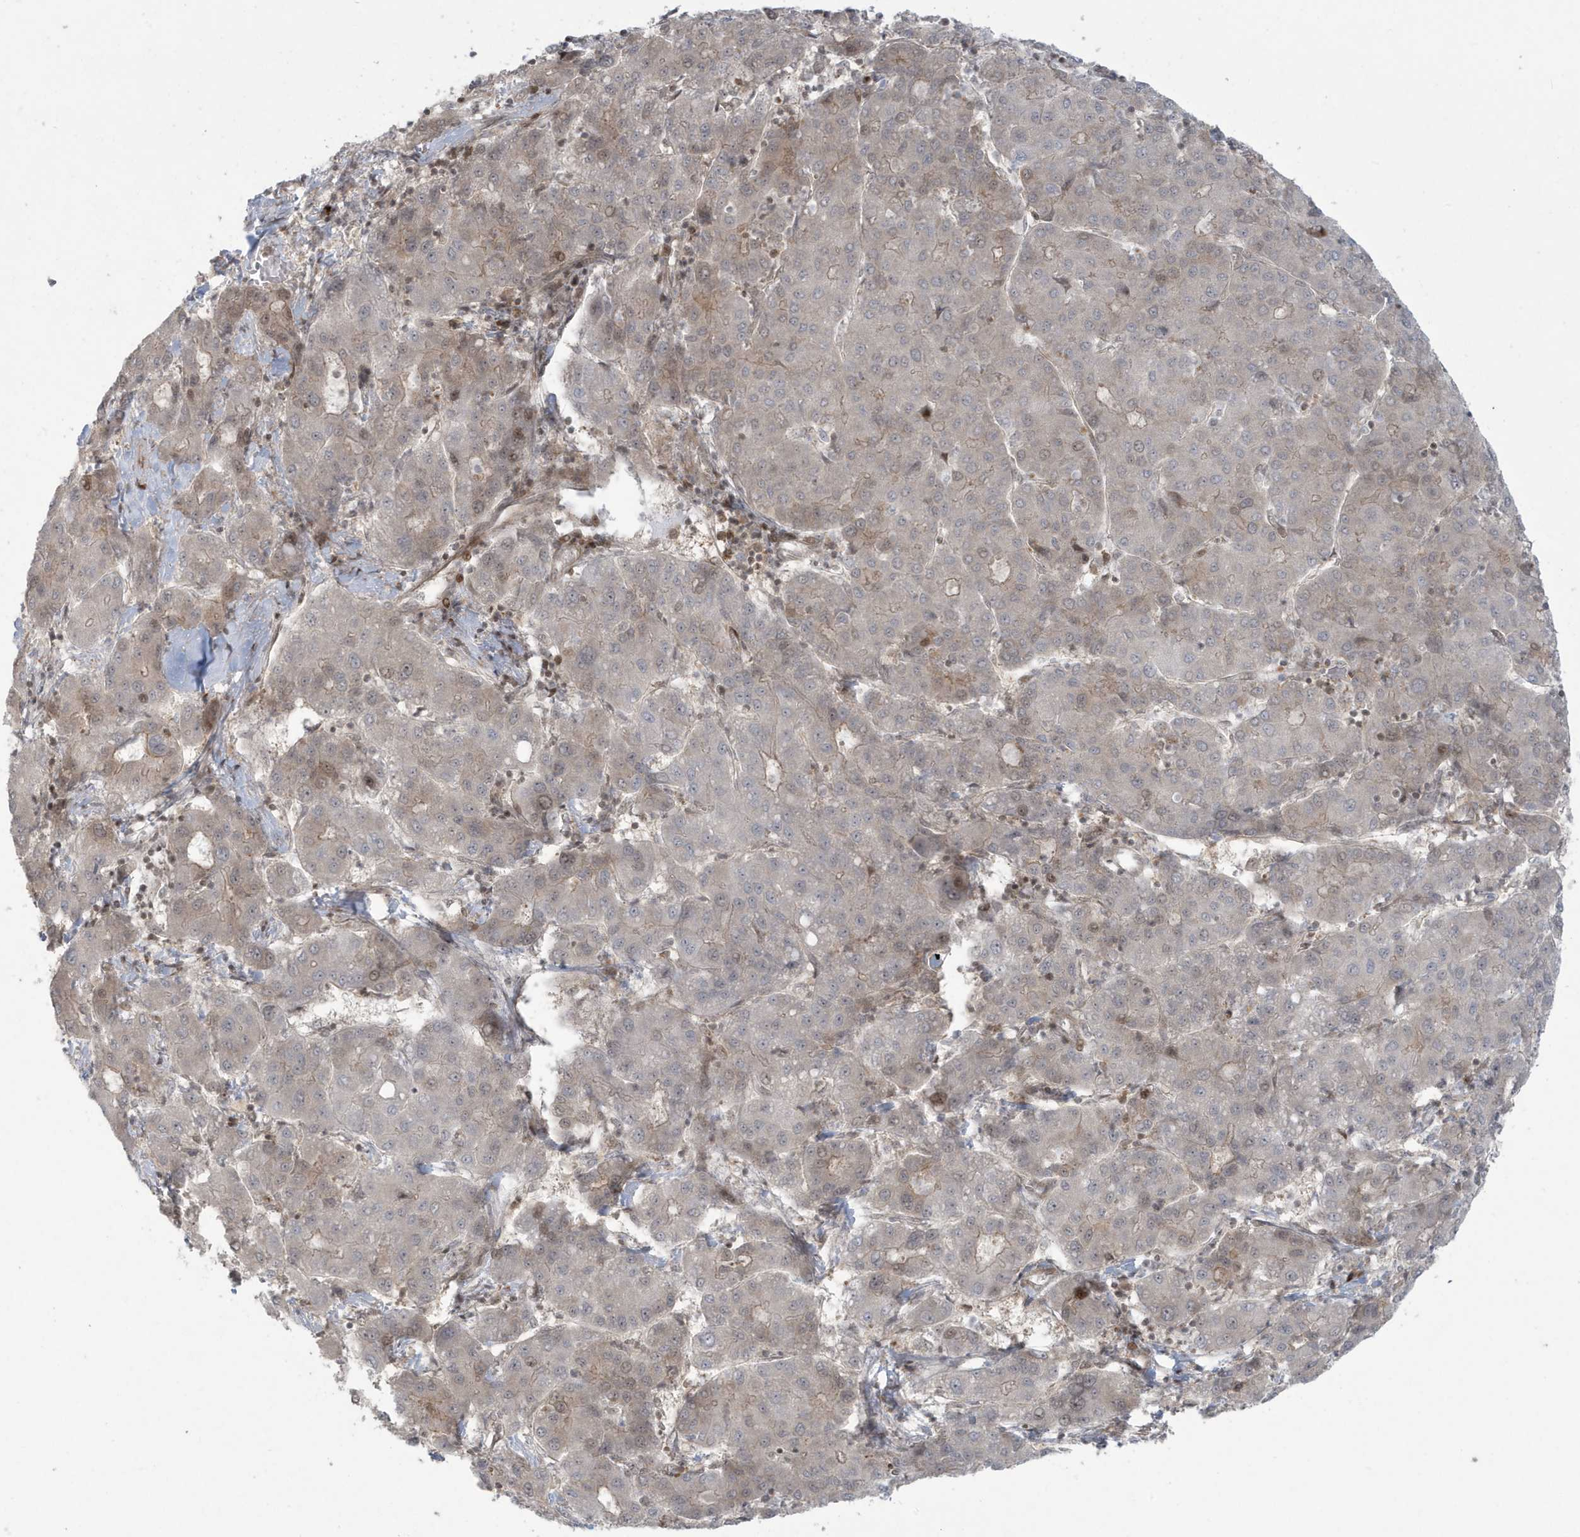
{"staining": {"intensity": "weak", "quantity": "<25%", "location": "cytoplasmic/membranous"}, "tissue": "liver cancer", "cell_type": "Tumor cells", "image_type": "cancer", "snomed": [{"axis": "morphology", "description": "Carcinoma, Hepatocellular, NOS"}, {"axis": "topography", "description": "Liver"}], "caption": "Liver cancer (hepatocellular carcinoma) stained for a protein using immunohistochemistry (IHC) demonstrates no positivity tumor cells.", "gene": "C1orf52", "patient": {"sex": "male", "age": 65}}